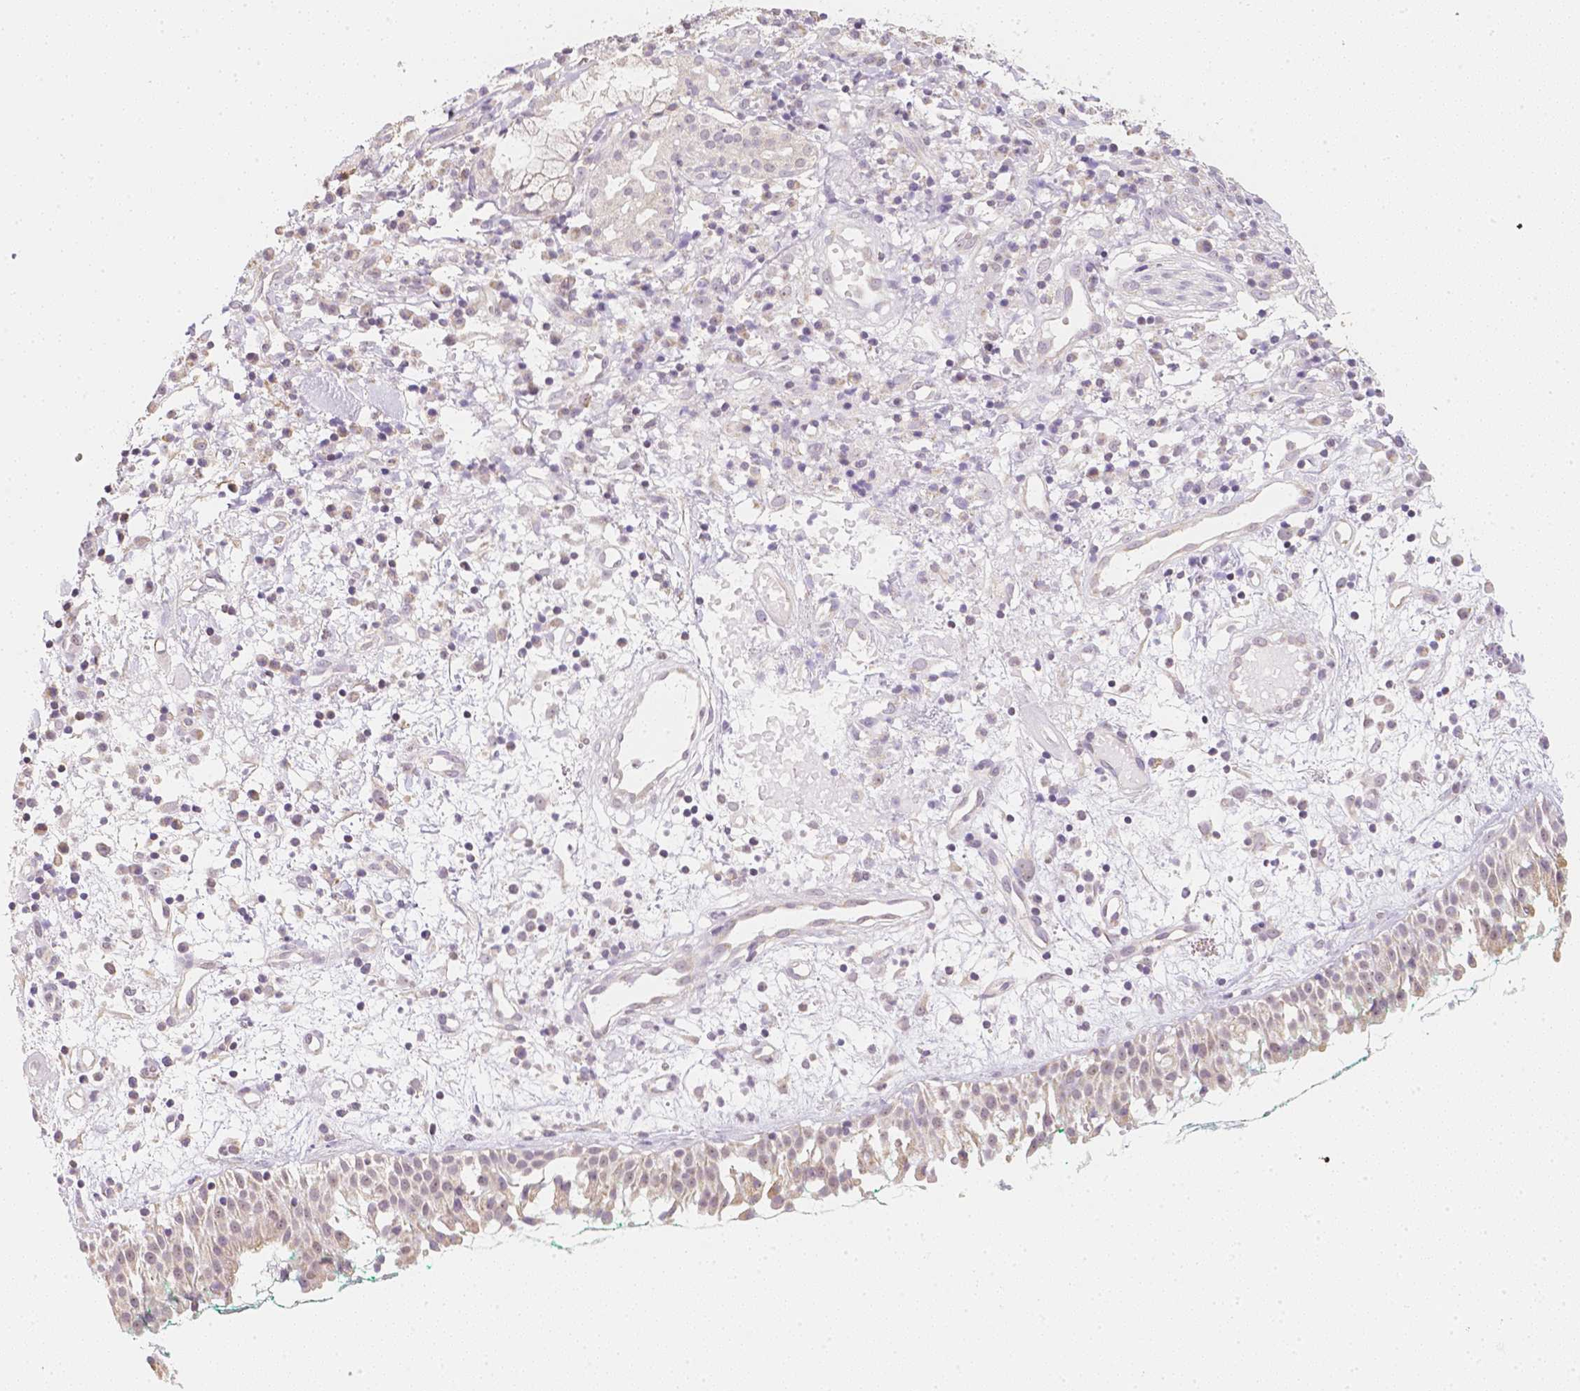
{"staining": {"intensity": "weak", "quantity": ">75%", "location": "cytoplasmic/membranous"}, "tissue": "nasopharynx", "cell_type": "Respiratory epithelial cells", "image_type": "normal", "snomed": [{"axis": "morphology", "description": "Normal tissue, NOS"}, {"axis": "morphology", "description": "Basal cell carcinoma"}, {"axis": "topography", "description": "Cartilage tissue"}, {"axis": "topography", "description": "Nasopharynx"}, {"axis": "topography", "description": "Oral tissue"}], "caption": "DAB immunohistochemical staining of benign human nasopharynx shows weak cytoplasmic/membranous protein expression in approximately >75% of respiratory epithelial cells.", "gene": "NVL", "patient": {"sex": "female", "age": 77}}